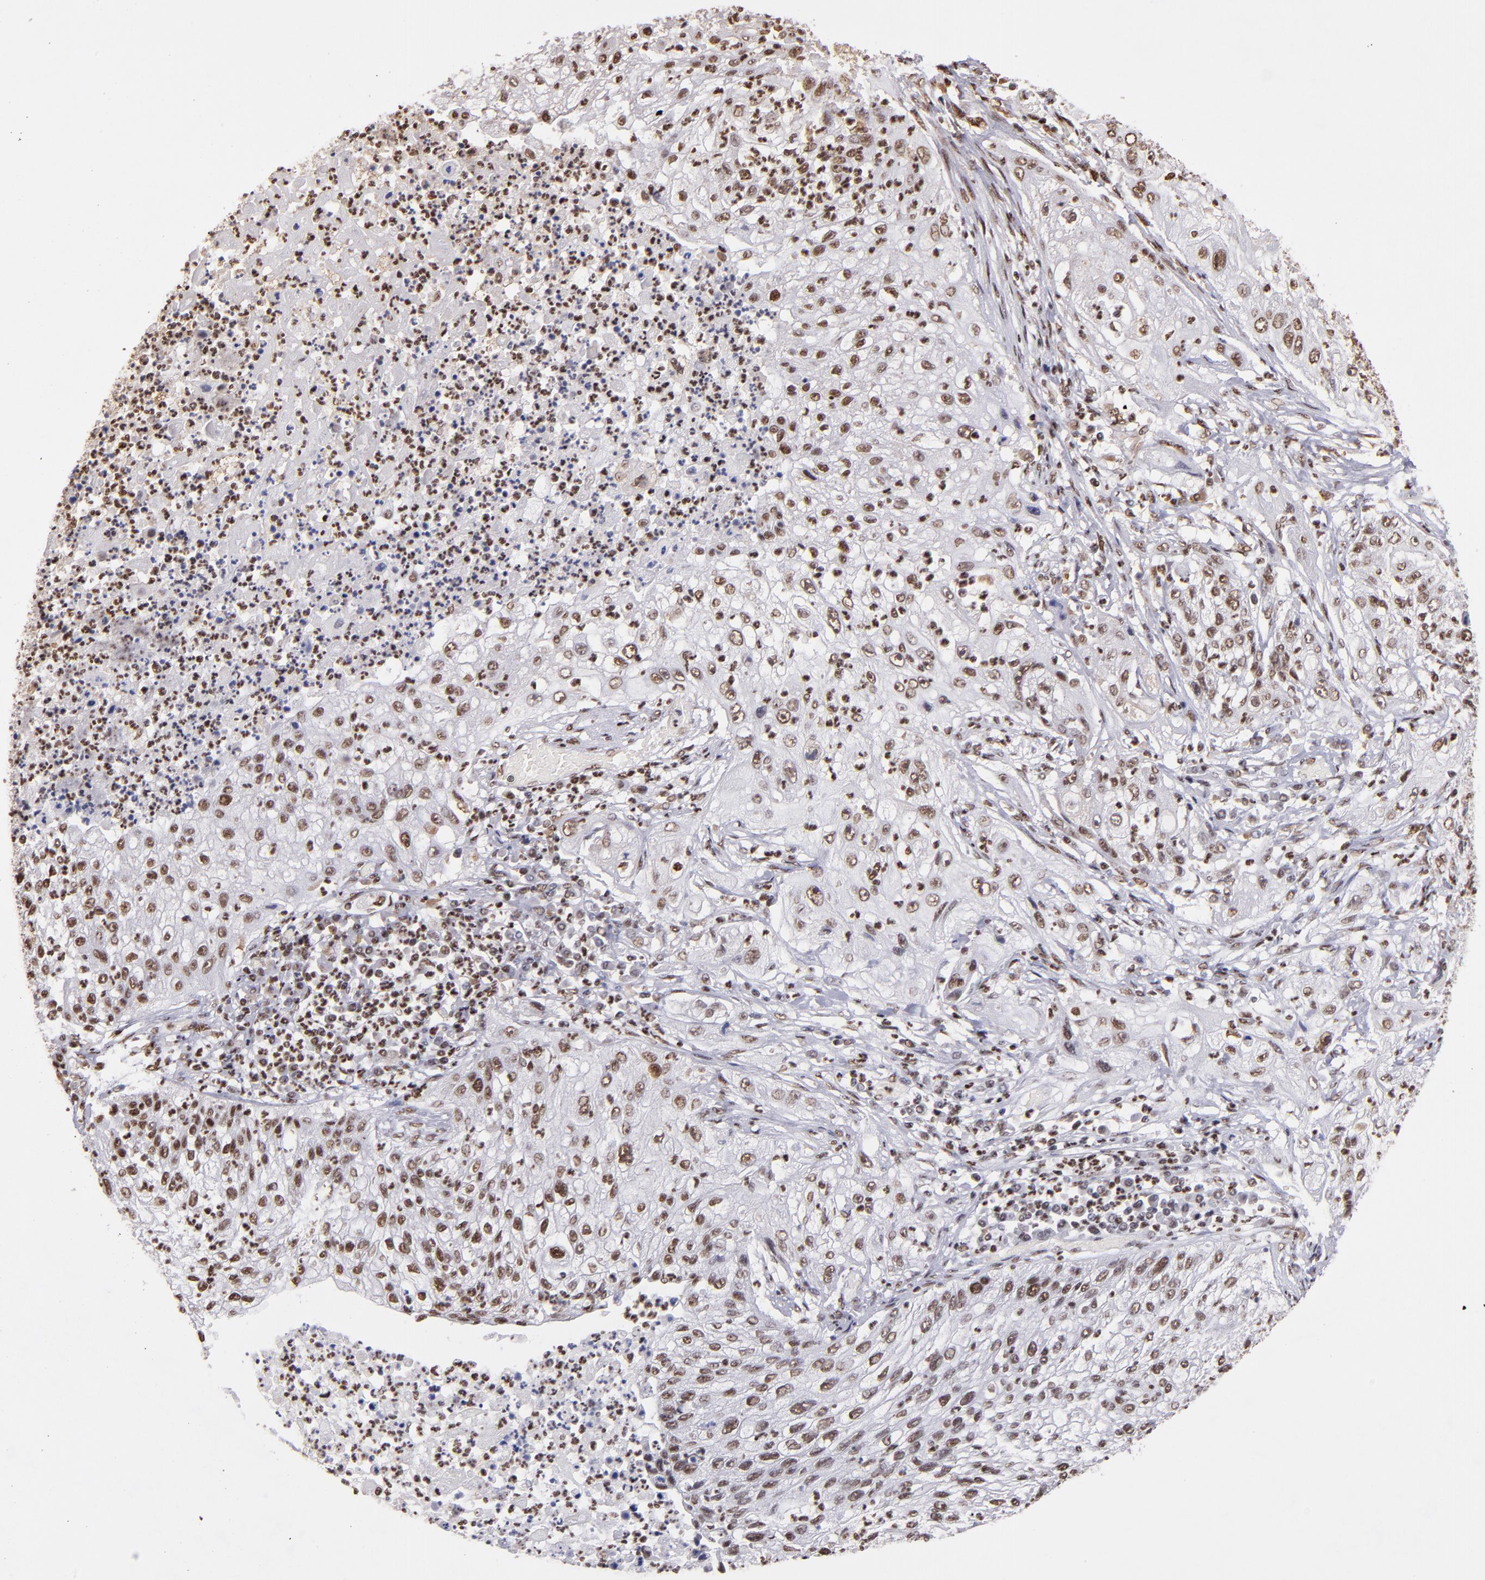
{"staining": {"intensity": "weak", "quantity": ">75%", "location": "nuclear"}, "tissue": "lung cancer", "cell_type": "Tumor cells", "image_type": "cancer", "snomed": [{"axis": "morphology", "description": "Inflammation, NOS"}, {"axis": "morphology", "description": "Squamous cell carcinoma, NOS"}, {"axis": "topography", "description": "Lymph node"}, {"axis": "topography", "description": "Soft tissue"}, {"axis": "topography", "description": "Lung"}], "caption": "This image demonstrates immunohistochemistry (IHC) staining of squamous cell carcinoma (lung), with low weak nuclear positivity in about >75% of tumor cells.", "gene": "SP1", "patient": {"sex": "male", "age": 66}}